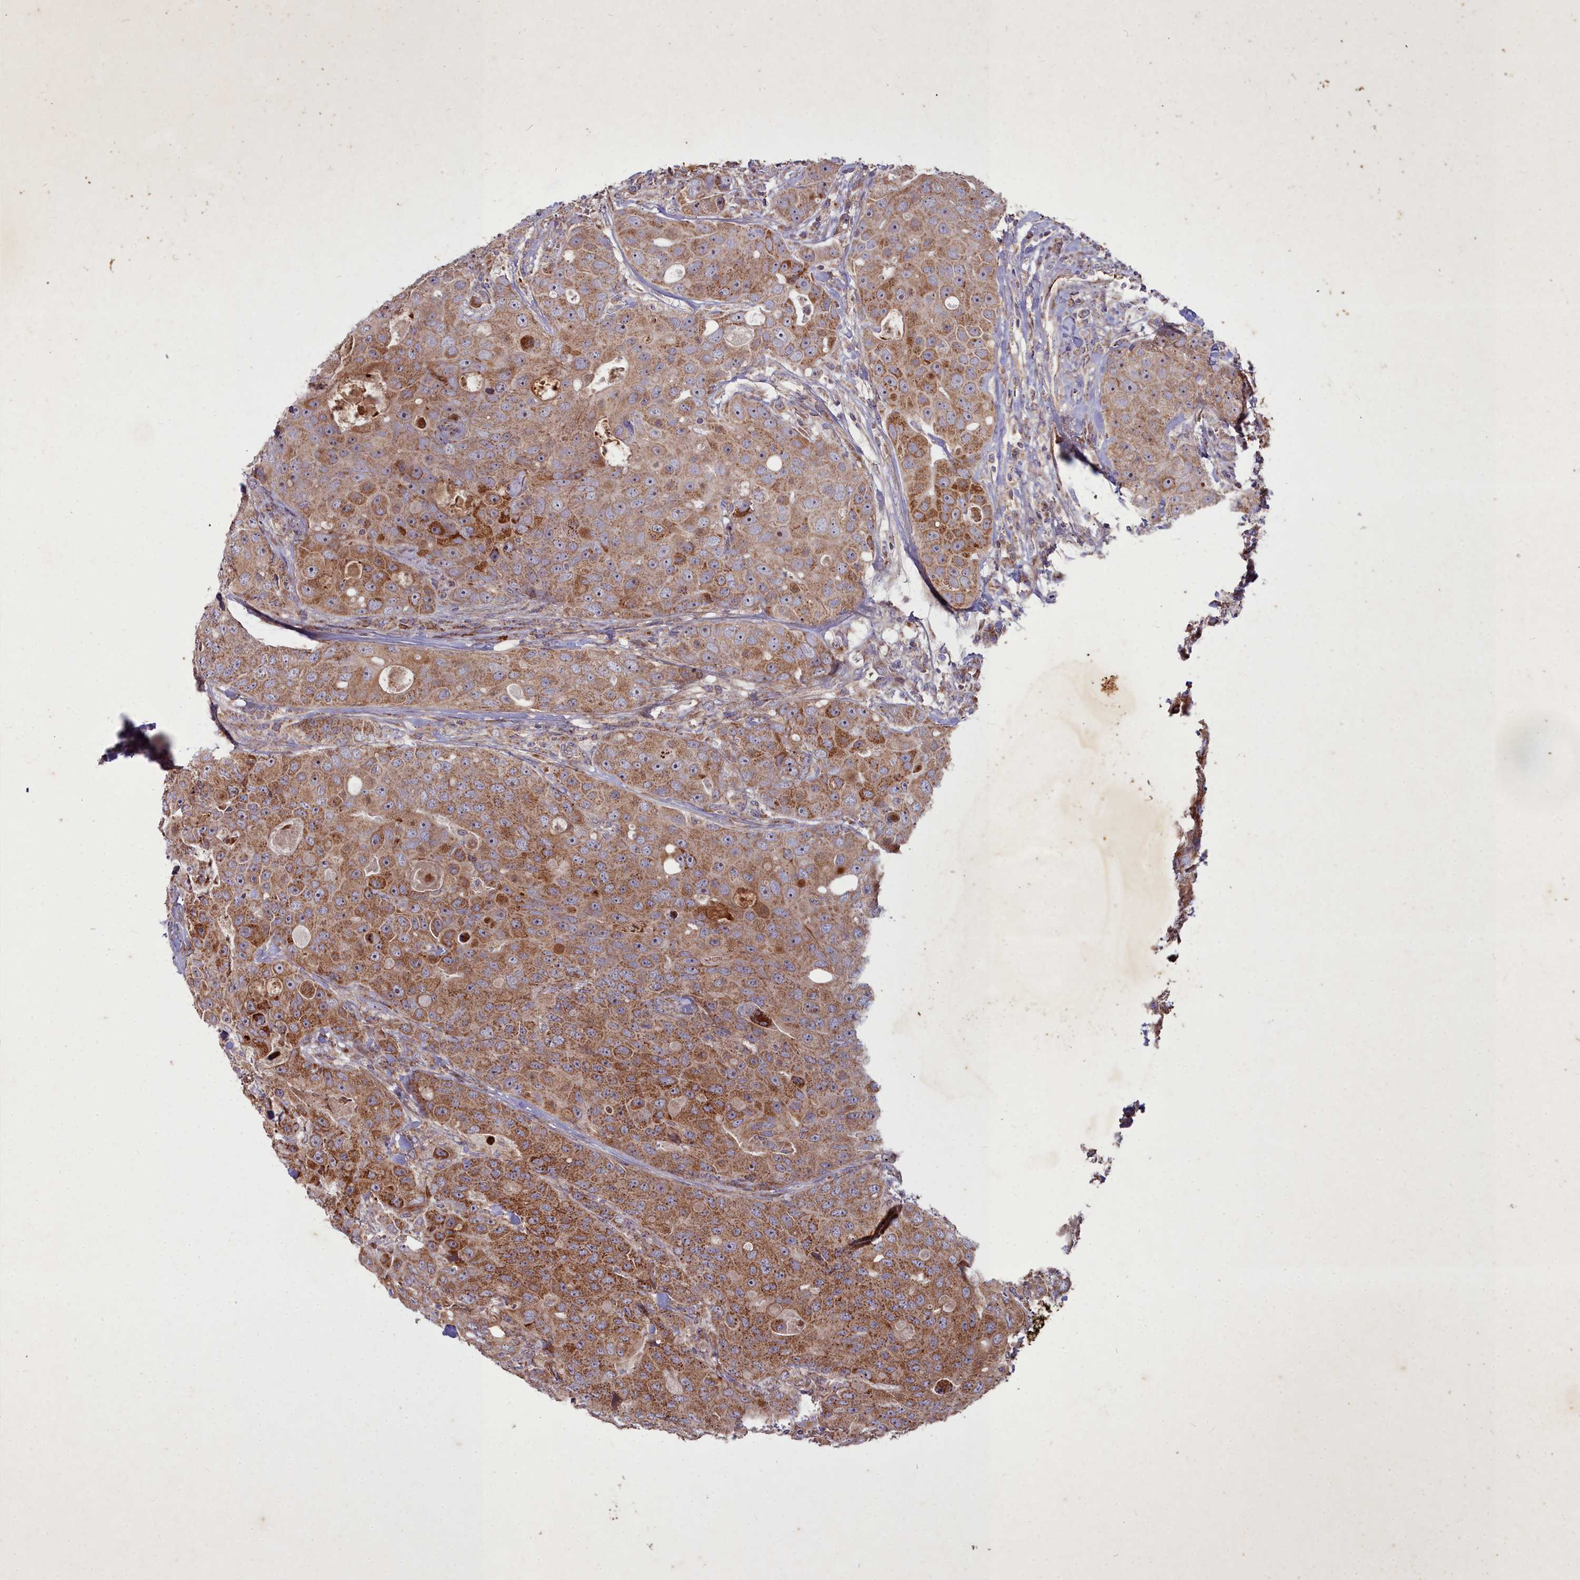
{"staining": {"intensity": "moderate", "quantity": ">75%", "location": "cytoplasmic/membranous"}, "tissue": "breast cancer", "cell_type": "Tumor cells", "image_type": "cancer", "snomed": [{"axis": "morphology", "description": "Duct carcinoma"}, {"axis": "topography", "description": "Breast"}], "caption": "Human intraductal carcinoma (breast) stained for a protein (brown) shows moderate cytoplasmic/membranous positive staining in about >75% of tumor cells.", "gene": "COX11", "patient": {"sex": "female", "age": 43}}